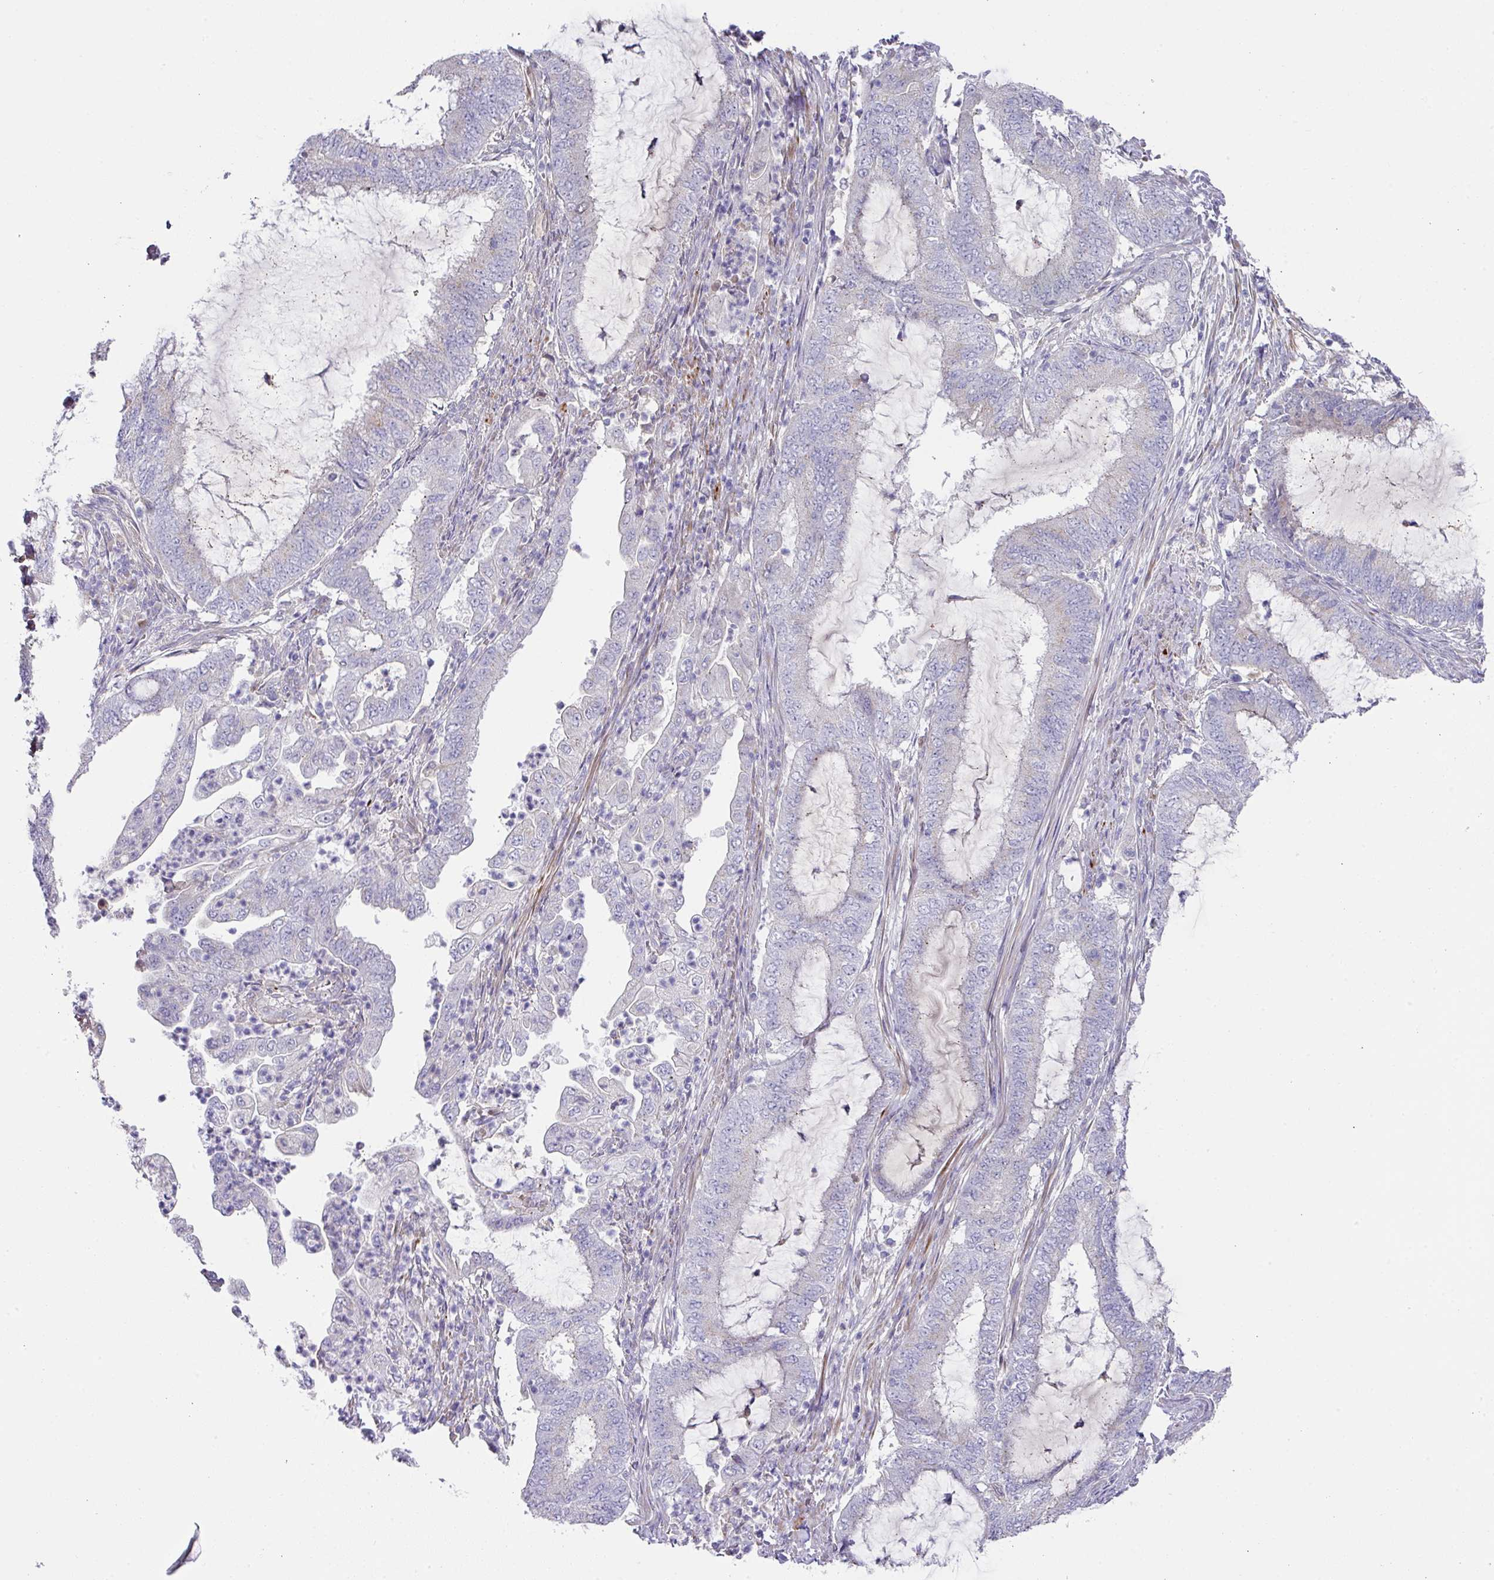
{"staining": {"intensity": "negative", "quantity": "none", "location": "none"}, "tissue": "endometrial cancer", "cell_type": "Tumor cells", "image_type": "cancer", "snomed": [{"axis": "morphology", "description": "Adenocarcinoma, NOS"}, {"axis": "topography", "description": "Endometrium"}], "caption": "An IHC photomicrograph of endometrial cancer (adenocarcinoma) is shown. There is no staining in tumor cells of endometrial cancer (adenocarcinoma).", "gene": "TARM1", "patient": {"sex": "female", "age": 51}}